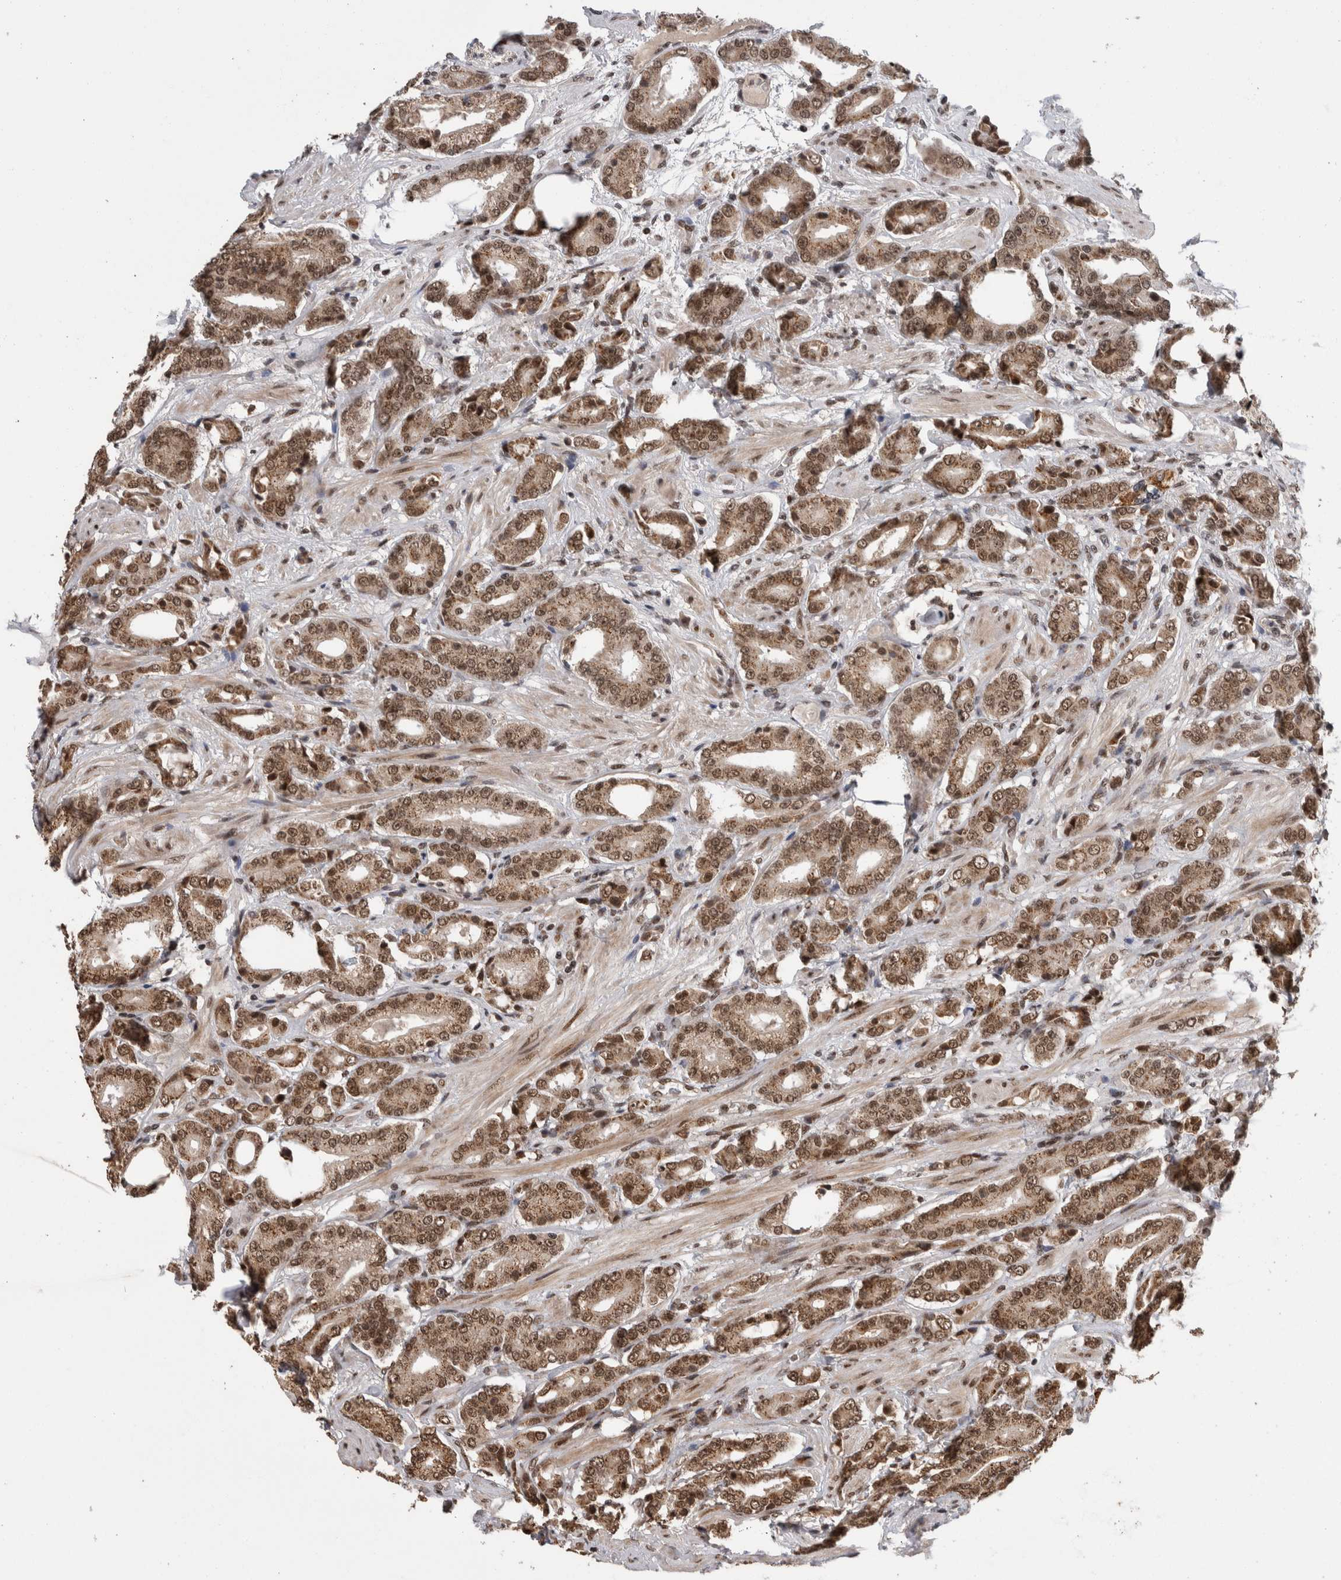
{"staining": {"intensity": "moderate", "quantity": ">75%", "location": "cytoplasmic/membranous,nuclear"}, "tissue": "prostate cancer", "cell_type": "Tumor cells", "image_type": "cancer", "snomed": [{"axis": "morphology", "description": "Adenocarcinoma, High grade"}, {"axis": "topography", "description": "Prostate"}], "caption": "The histopathology image displays staining of prostate cancer (adenocarcinoma (high-grade)), revealing moderate cytoplasmic/membranous and nuclear protein positivity (brown color) within tumor cells. The staining was performed using DAB (3,3'-diaminobenzidine), with brown indicating positive protein expression. Nuclei are stained blue with hematoxylin.", "gene": "CPSF2", "patient": {"sex": "male", "age": 71}}